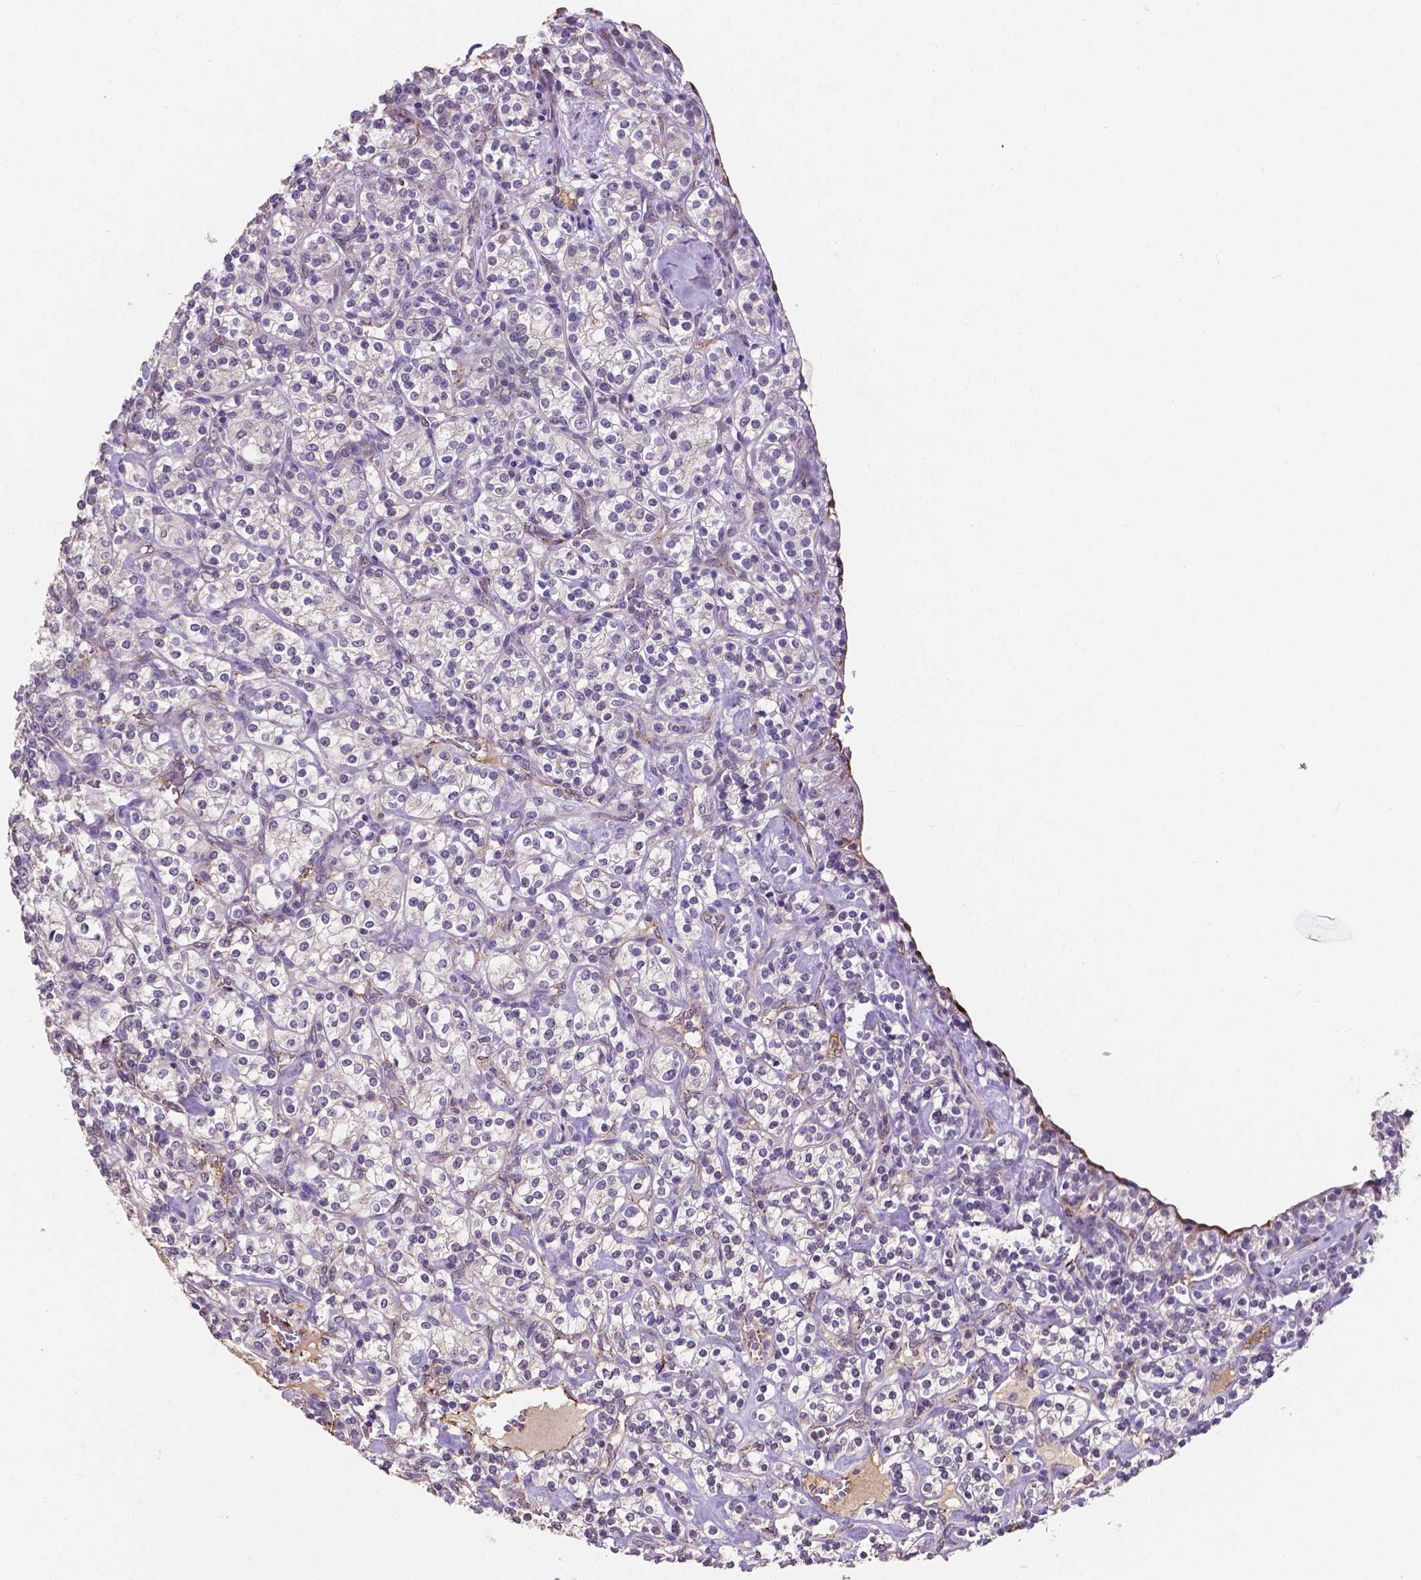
{"staining": {"intensity": "negative", "quantity": "none", "location": "none"}, "tissue": "renal cancer", "cell_type": "Tumor cells", "image_type": "cancer", "snomed": [{"axis": "morphology", "description": "Adenocarcinoma, NOS"}, {"axis": "topography", "description": "Kidney"}], "caption": "Immunohistochemical staining of renal cancer (adenocarcinoma) demonstrates no significant staining in tumor cells.", "gene": "ELAVL2", "patient": {"sex": "male", "age": 77}}